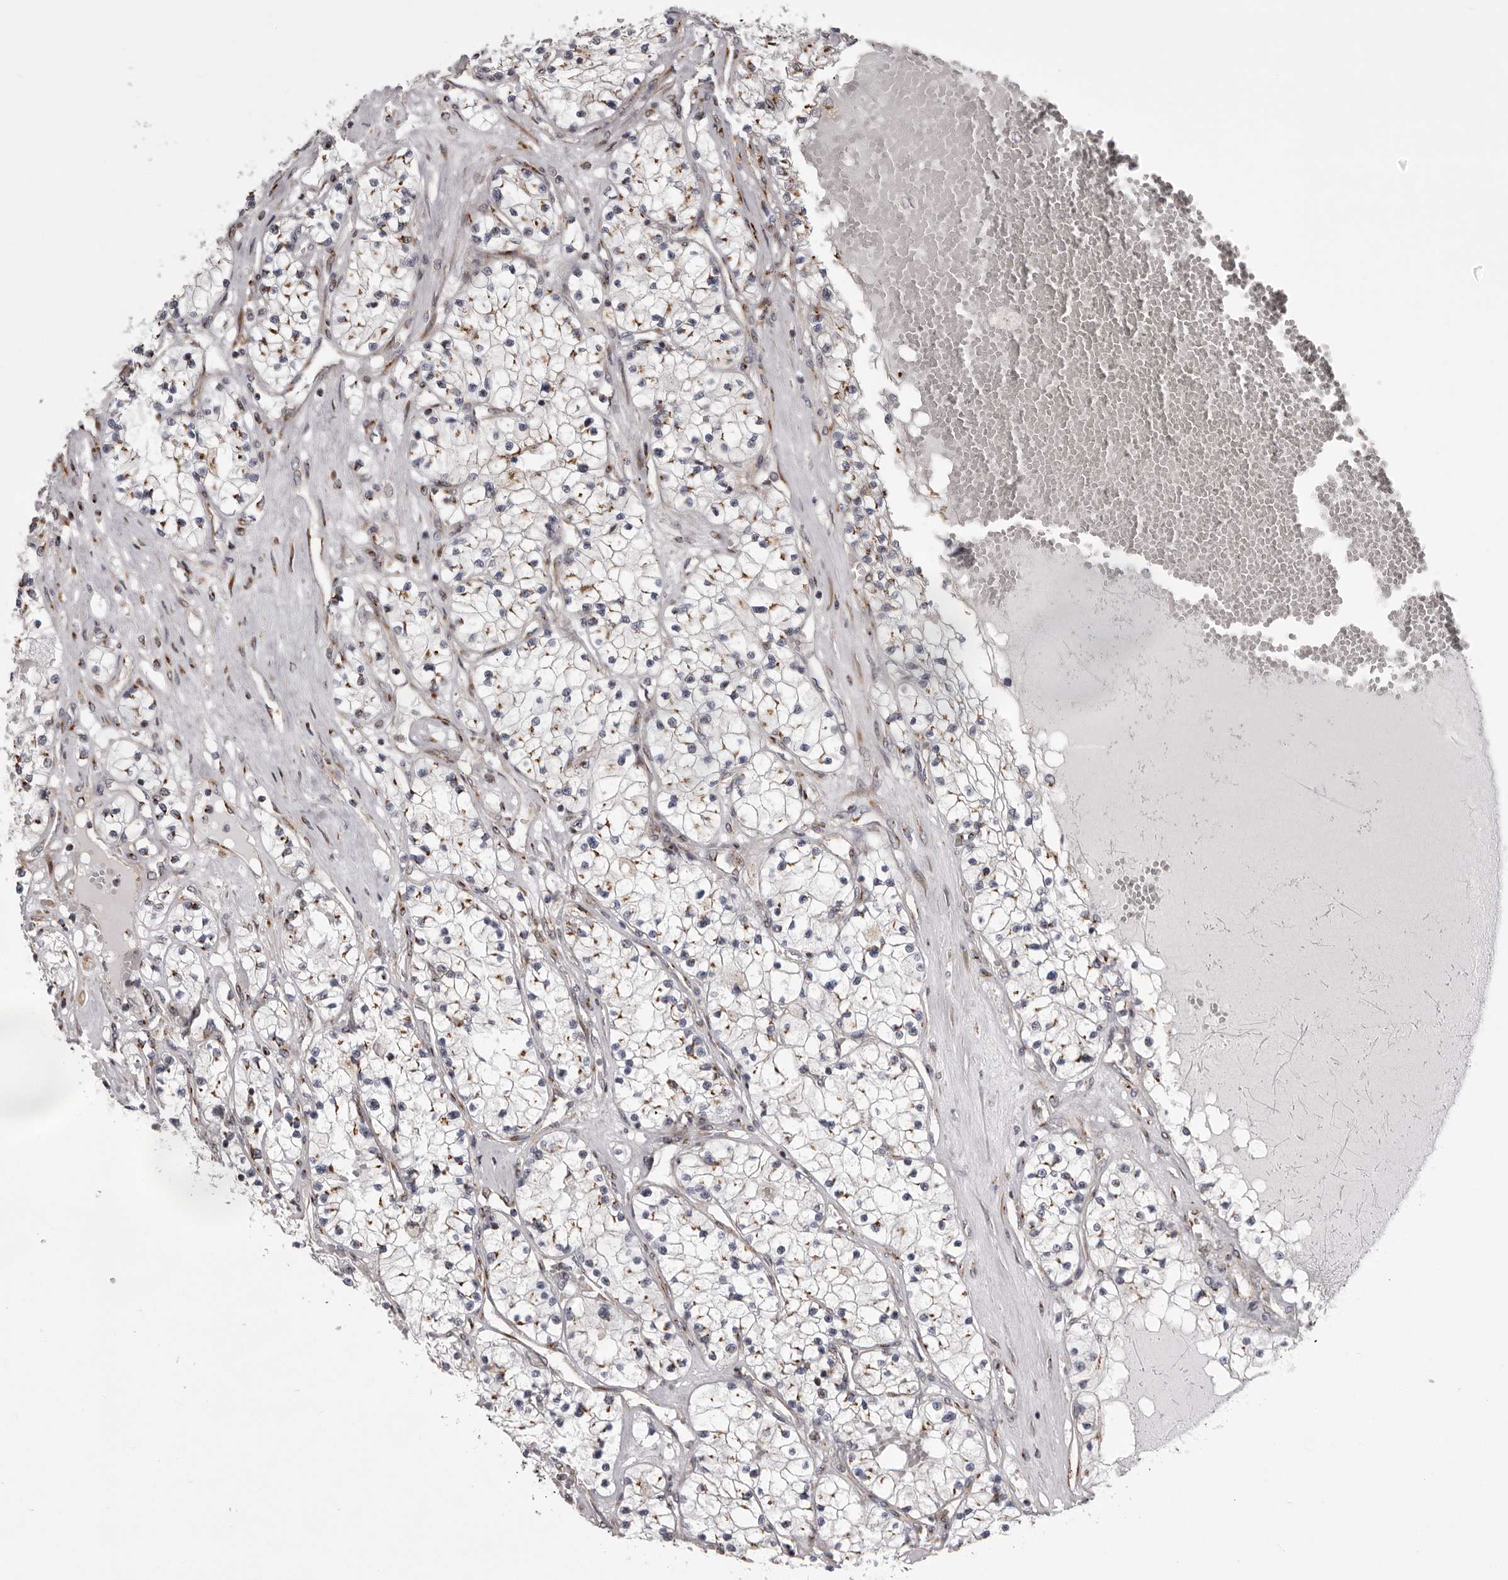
{"staining": {"intensity": "weak", "quantity": ">75%", "location": "cytoplasmic/membranous"}, "tissue": "renal cancer", "cell_type": "Tumor cells", "image_type": "cancer", "snomed": [{"axis": "morphology", "description": "Normal tissue, NOS"}, {"axis": "morphology", "description": "Adenocarcinoma, NOS"}, {"axis": "topography", "description": "Kidney"}], "caption": "Immunohistochemical staining of adenocarcinoma (renal) demonstrates low levels of weak cytoplasmic/membranous protein expression in about >75% of tumor cells.", "gene": "WDR47", "patient": {"sex": "male", "age": 68}}